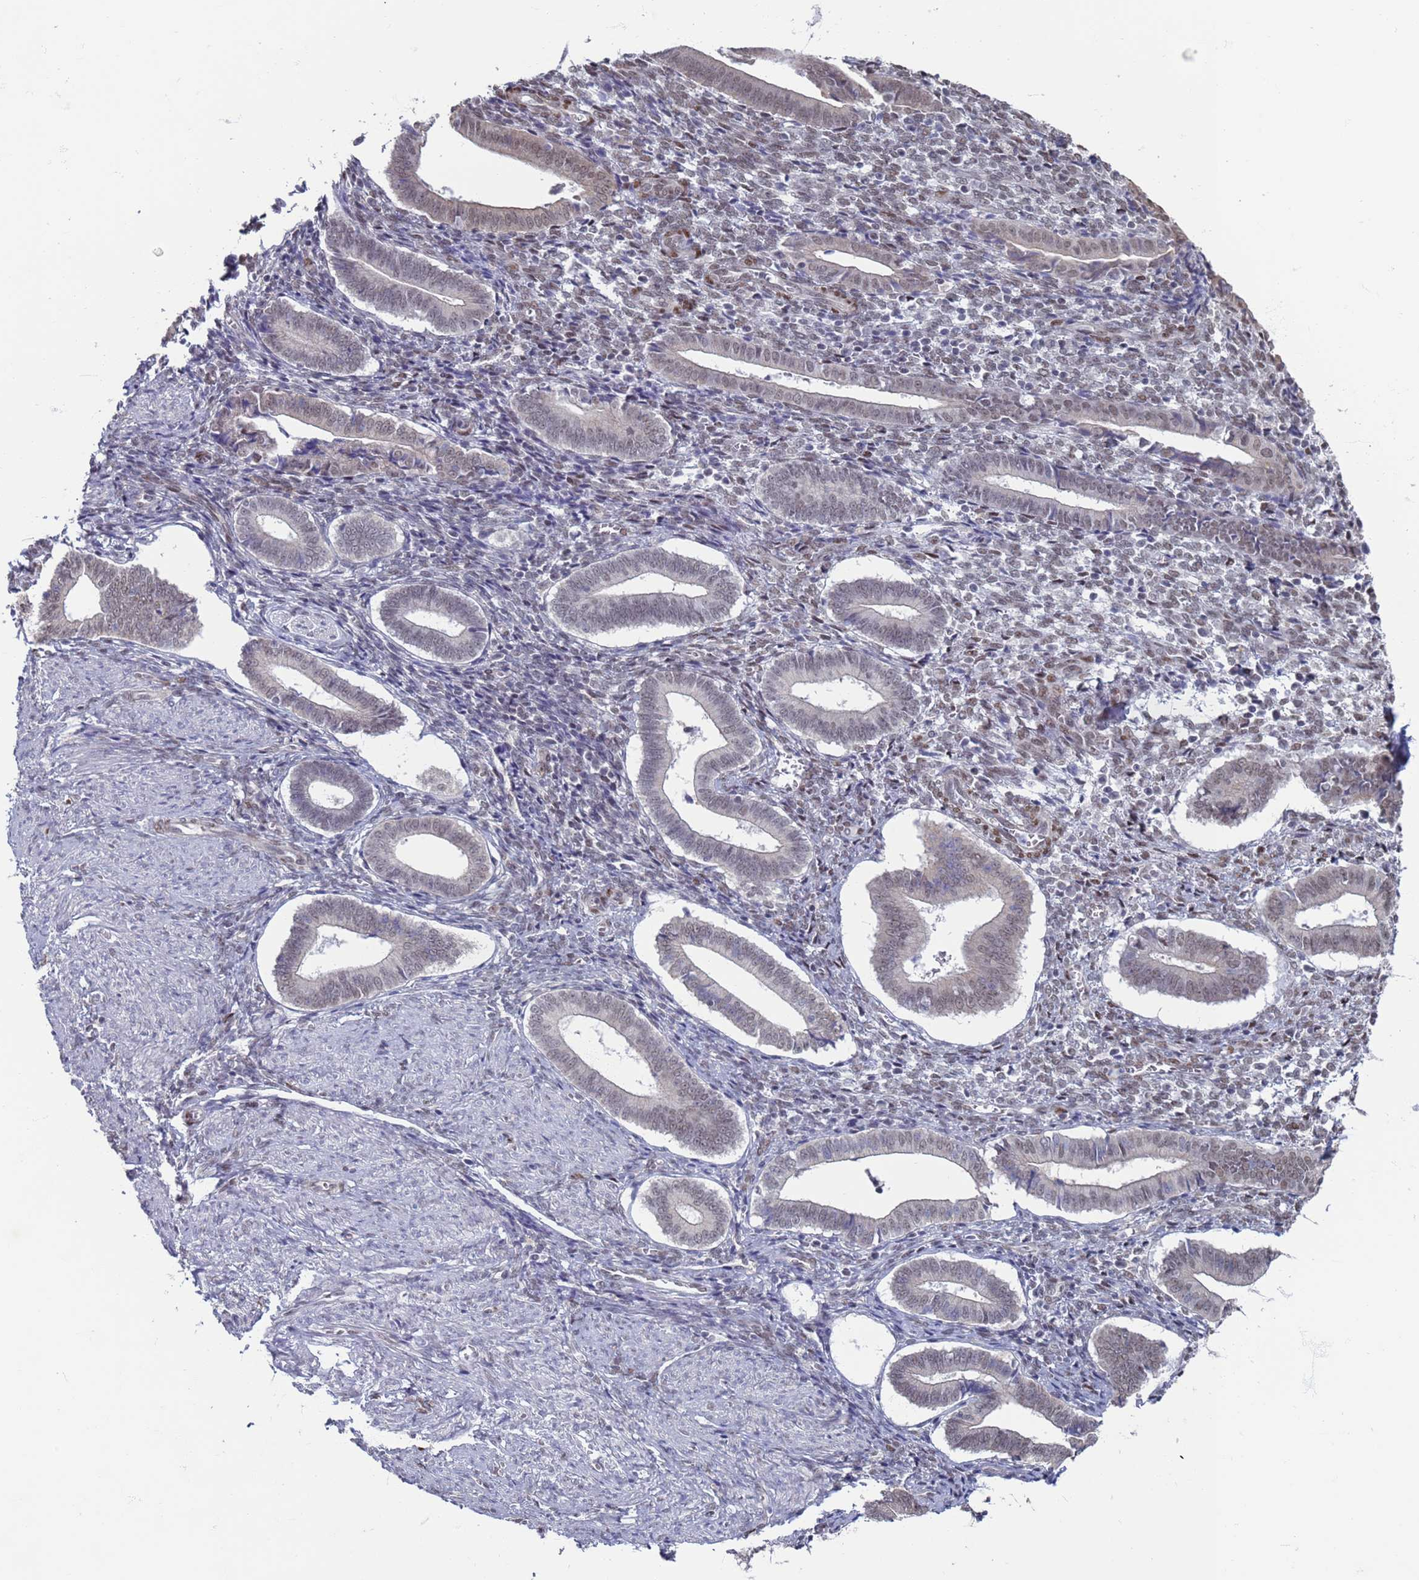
{"staining": {"intensity": "weak", "quantity": "25%-75%", "location": "nuclear"}, "tissue": "endometrium", "cell_type": "Cells in endometrial stroma", "image_type": "normal", "snomed": [{"axis": "morphology", "description": "Normal tissue, NOS"}, {"axis": "topography", "description": "Other"}, {"axis": "topography", "description": "Endometrium"}], "caption": "Normal endometrium demonstrates weak nuclear expression in approximately 25%-75% of cells in endometrial stroma.", "gene": "SAE1", "patient": {"sex": "female", "age": 44}}